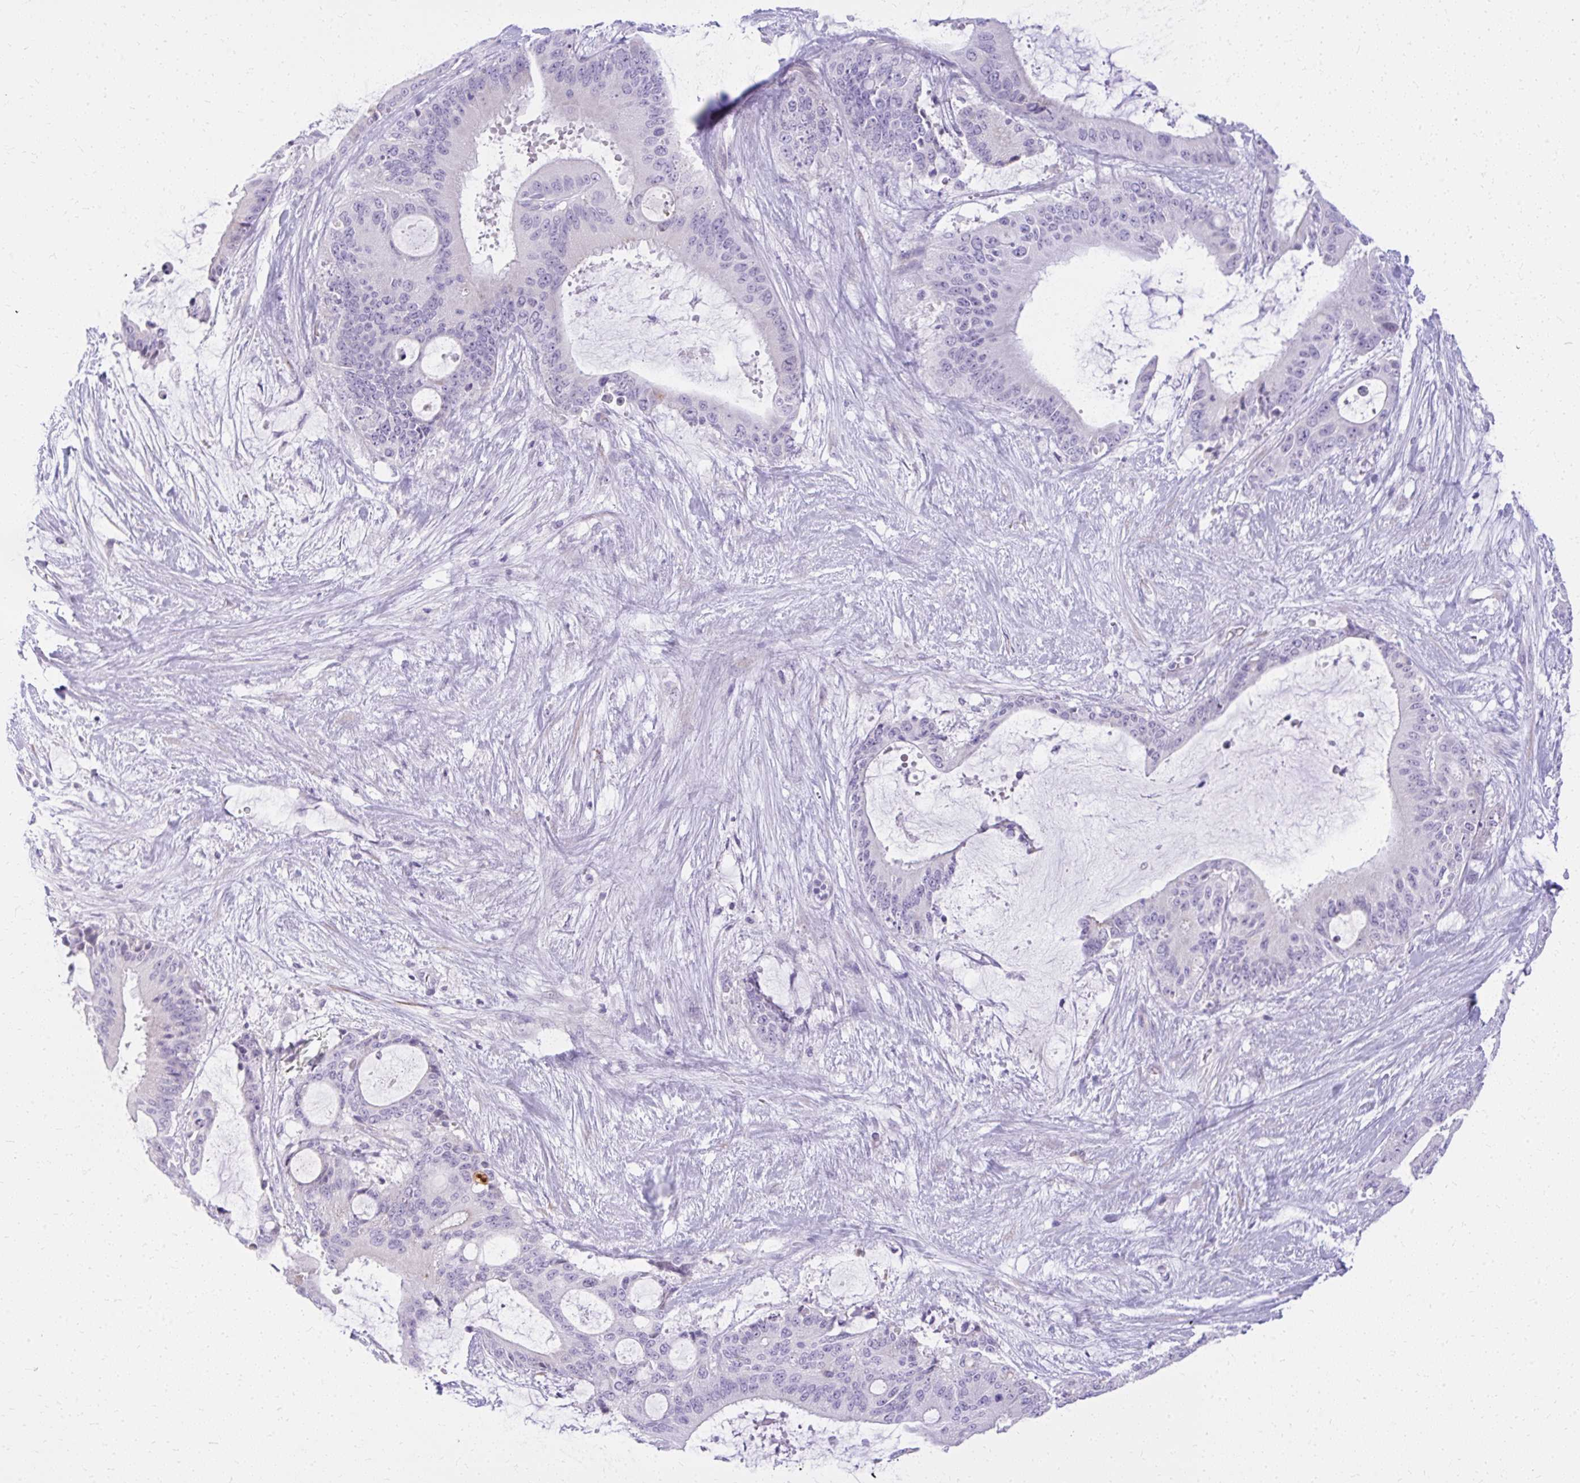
{"staining": {"intensity": "negative", "quantity": "none", "location": "none"}, "tissue": "liver cancer", "cell_type": "Tumor cells", "image_type": "cancer", "snomed": [{"axis": "morphology", "description": "Normal tissue, NOS"}, {"axis": "morphology", "description": "Cholangiocarcinoma"}, {"axis": "topography", "description": "Liver"}, {"axis": "topography", "description": "Peripheral nerve tissue"}], "caption": "Immunohistochemical staining of cholangiocarcinoma (liver) demonstrates no significant positivity in tumor cells.", "gene": "PRAP1", "patient": {"sex": "female", "age": 73}}